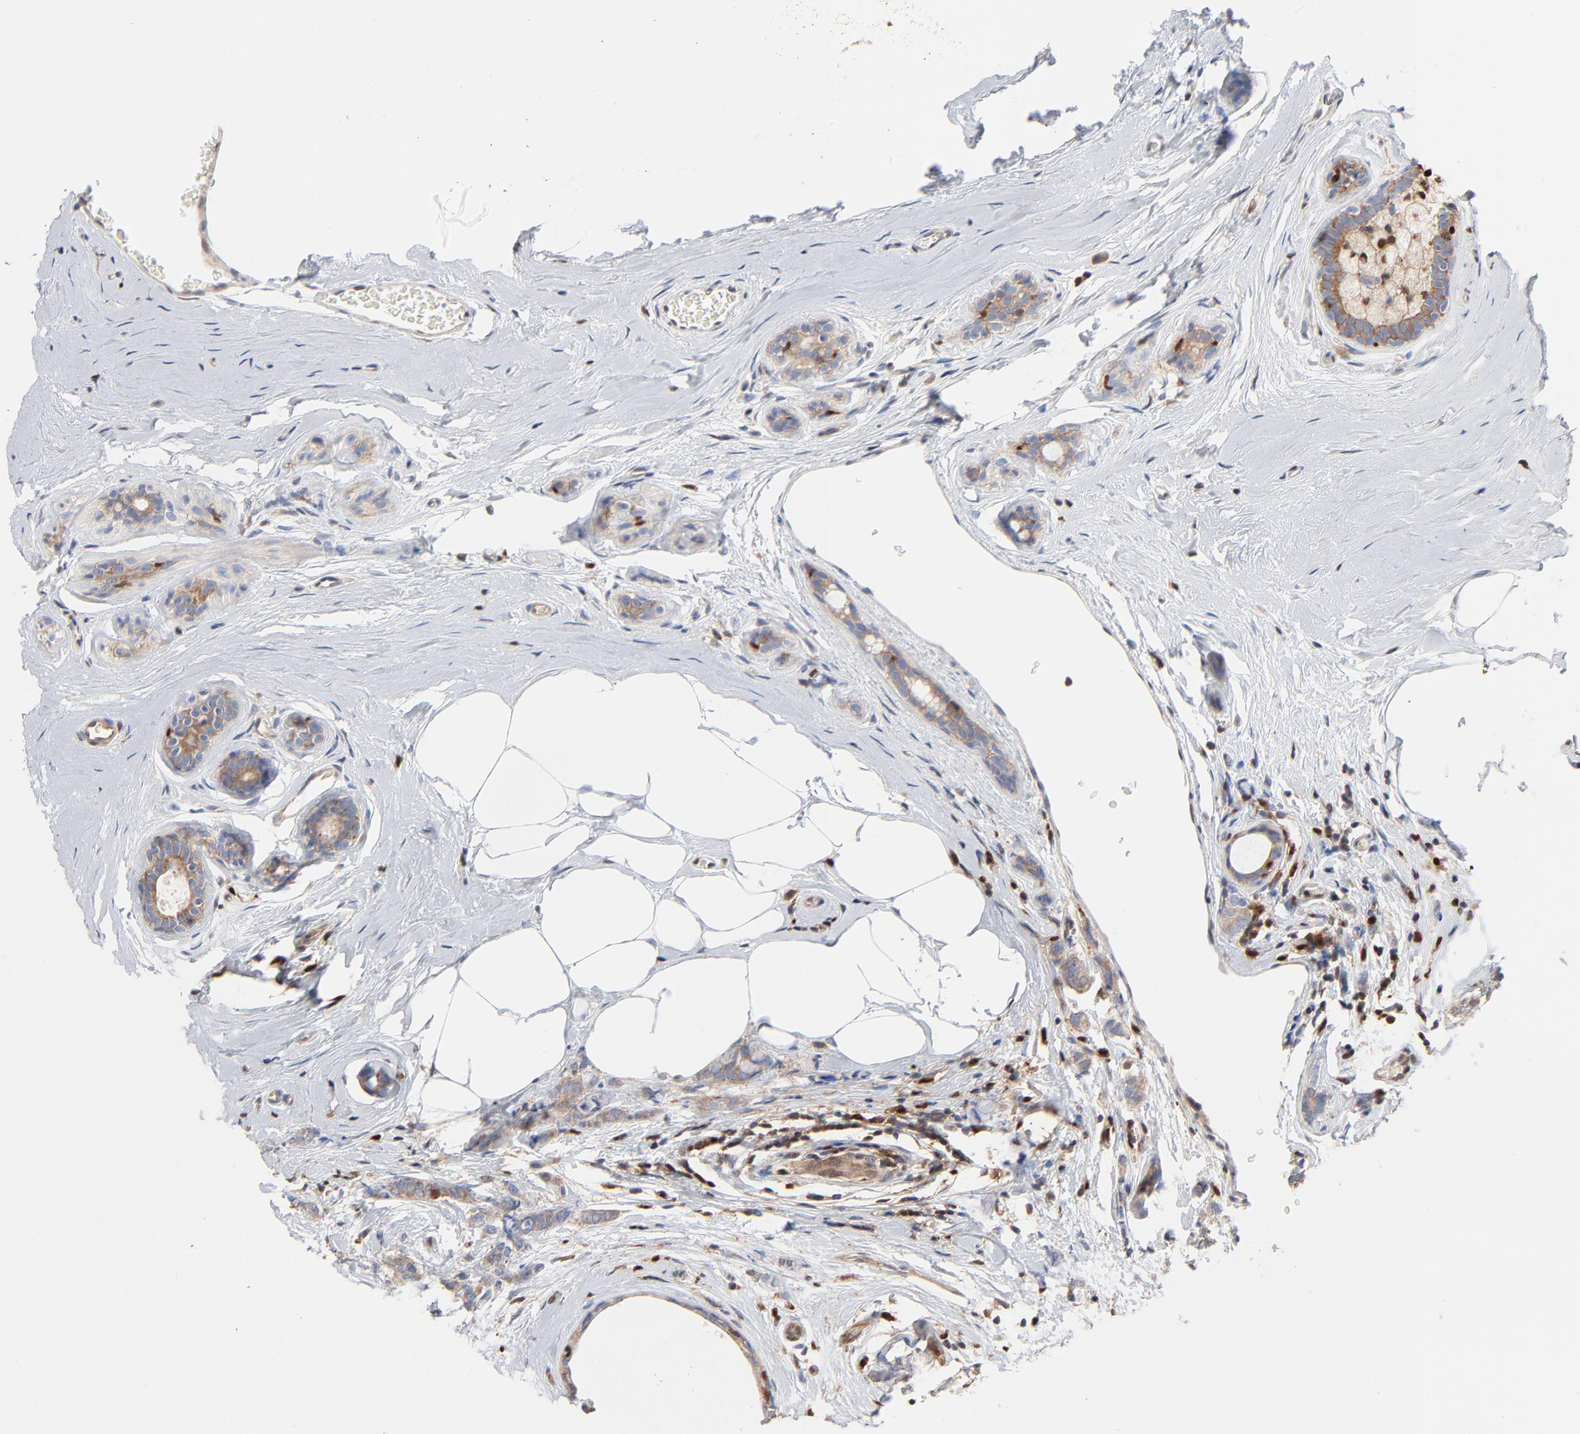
{"staining": {"intensity": "weak", "quantity": "25%-75%", "location": "cytoplasmic/membranous"}, "tissue": "breast cancer", "cell_type": "Tumor cells", "image_type": "cancer", "snomed": [{"axis": "morphology", "description": "Lobular carcinoma"}, {"axis": "topography", "description": "Breast"}], "caption": "Breast cancer stained for a protein displays weak cytoplasmic/membranous positivity in tumor cells. The staining is performed using DAB (3,3'-diaminobenzidine) brown chromogen to label protein expression. The nuclei are counter-stained blue using hematoxylin.", "gene": "ARHGEF6", "patient": {"sex": "female", "age": 60}}